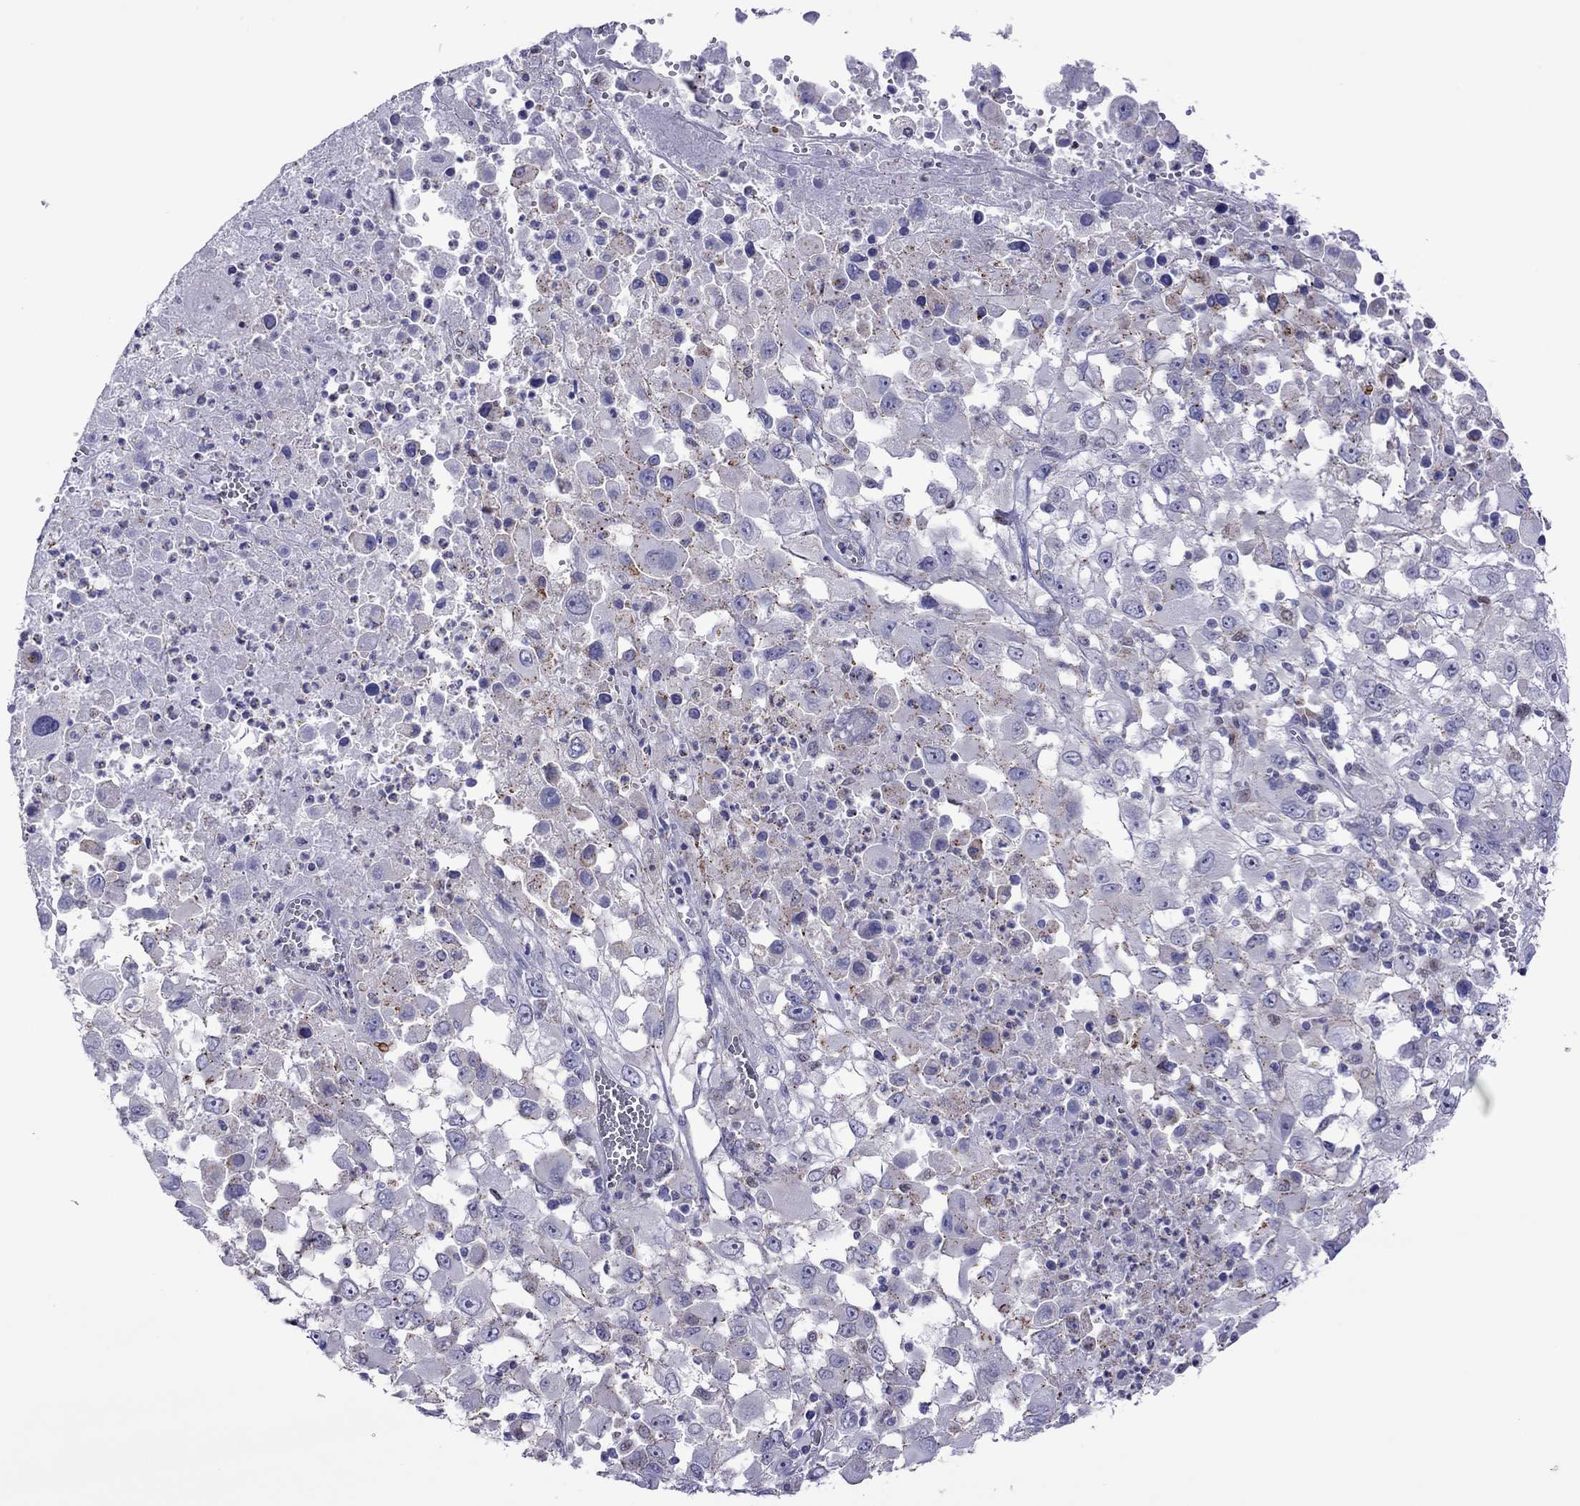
{"staining": {"intensity": "negative", "quantity": "none", "location": "none"}, "tissue": "melanoma", "cell_type": "Tumor cells", "image_type": "cancer", "snomed": [{"axis": "morphology", "description": "Malignant melanoma, Metastatic site"}, {"axis": "topography", "description": "Soft tissue"}], "caption": "Melanoma stained for a protein using immunohistochemistry exhibits no expression tumor cells.", "gene": "MPZ", "patient": {"sex": "male", "age": 50}}